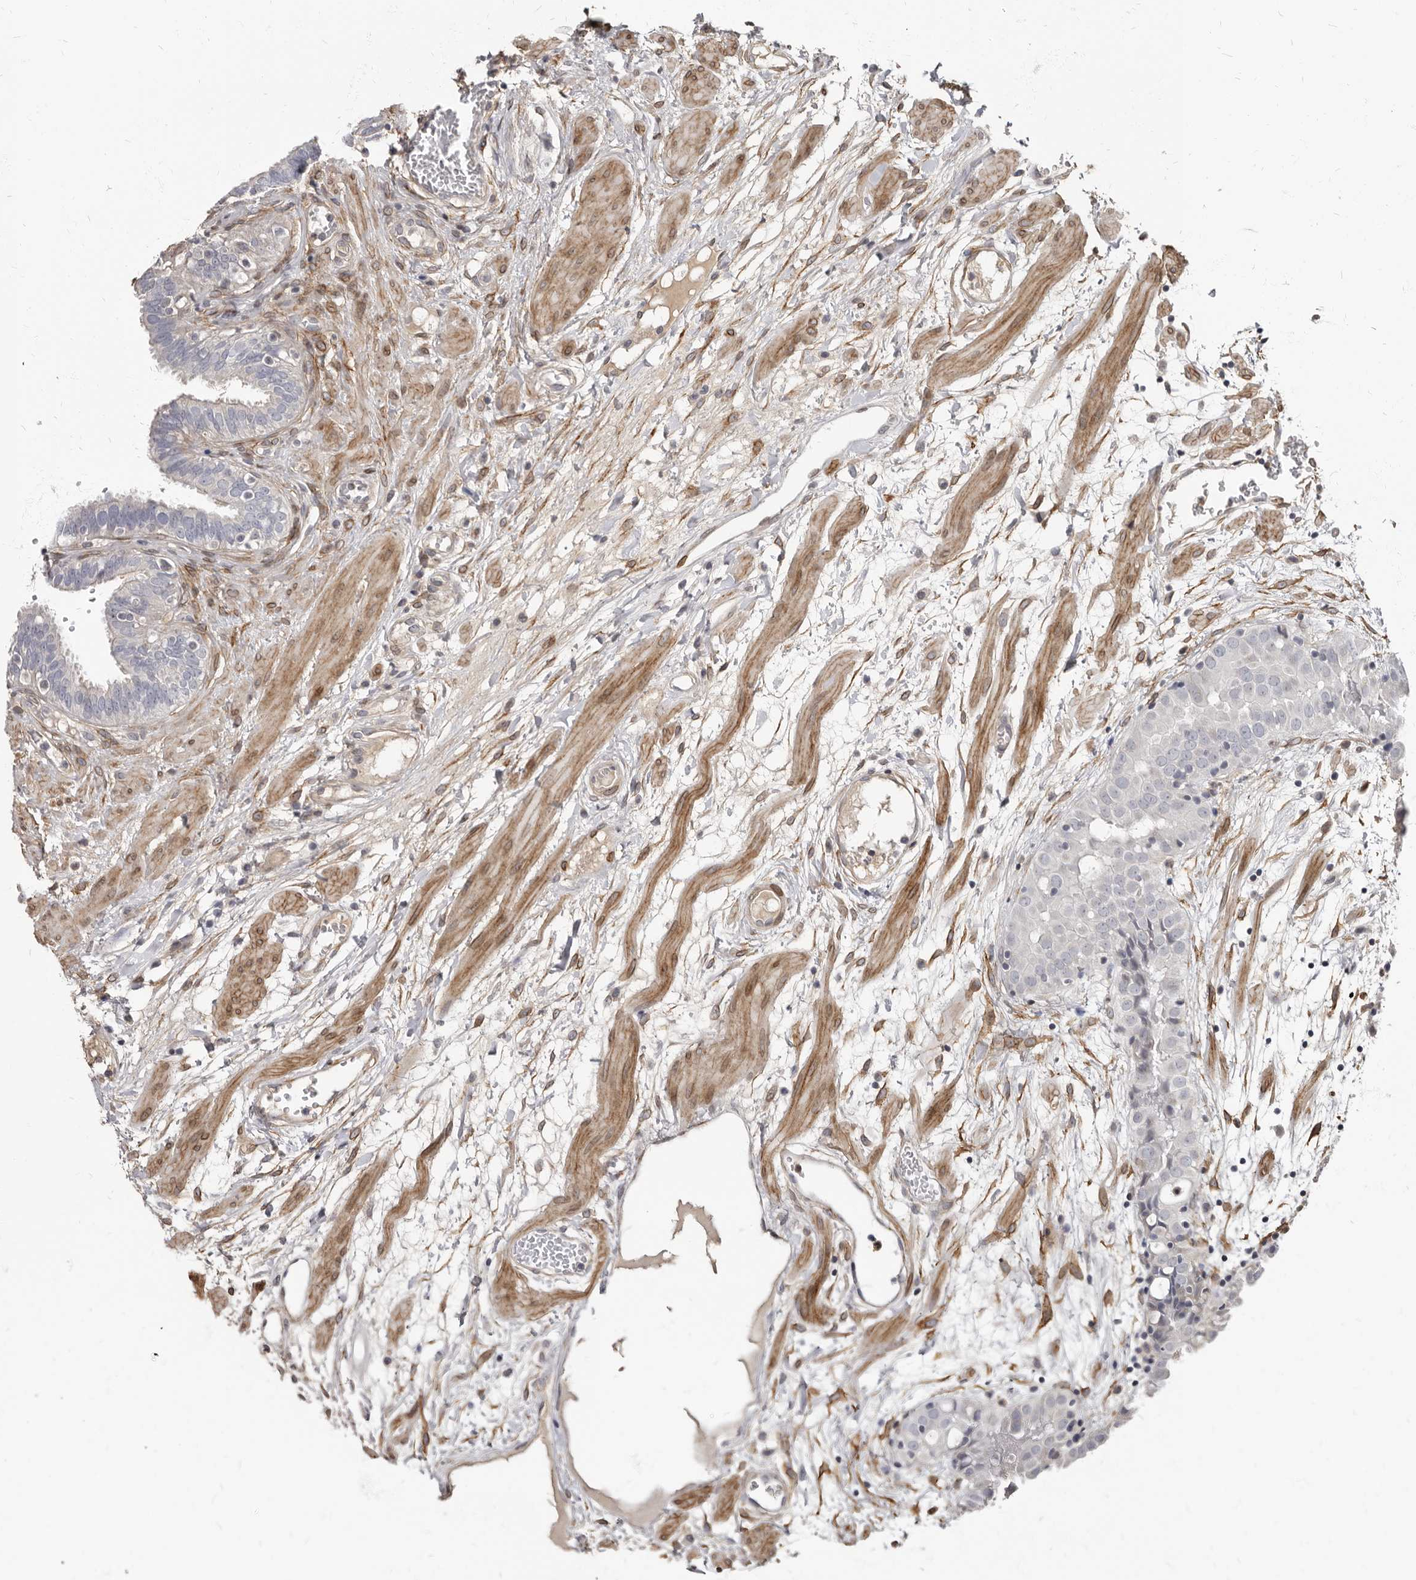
{"staining": {"intensity": "negative", "quantity": "none", "location": "none"}, "tissue": "fallopian tube", "cell_type": "Glandular cells", "image_type": "normal", "snomed": [{"axis": "morphology", "description": "Normal tissue, NOS"}, {"axis": "topography", "description": "Fallopian tube"}, {"axis": "topography", "description": "Placenta"}], "caption": "Glandular cells are negative for brown protein staining in unremarkable fallopian tube. (Stains: DAB immunohistochemistry with hematoxylin counter stain, Microscopy: brightfield microscopy at high magnification).", "gene": "MRGPRF", "patient": {"sex": "female", "age": 32}}